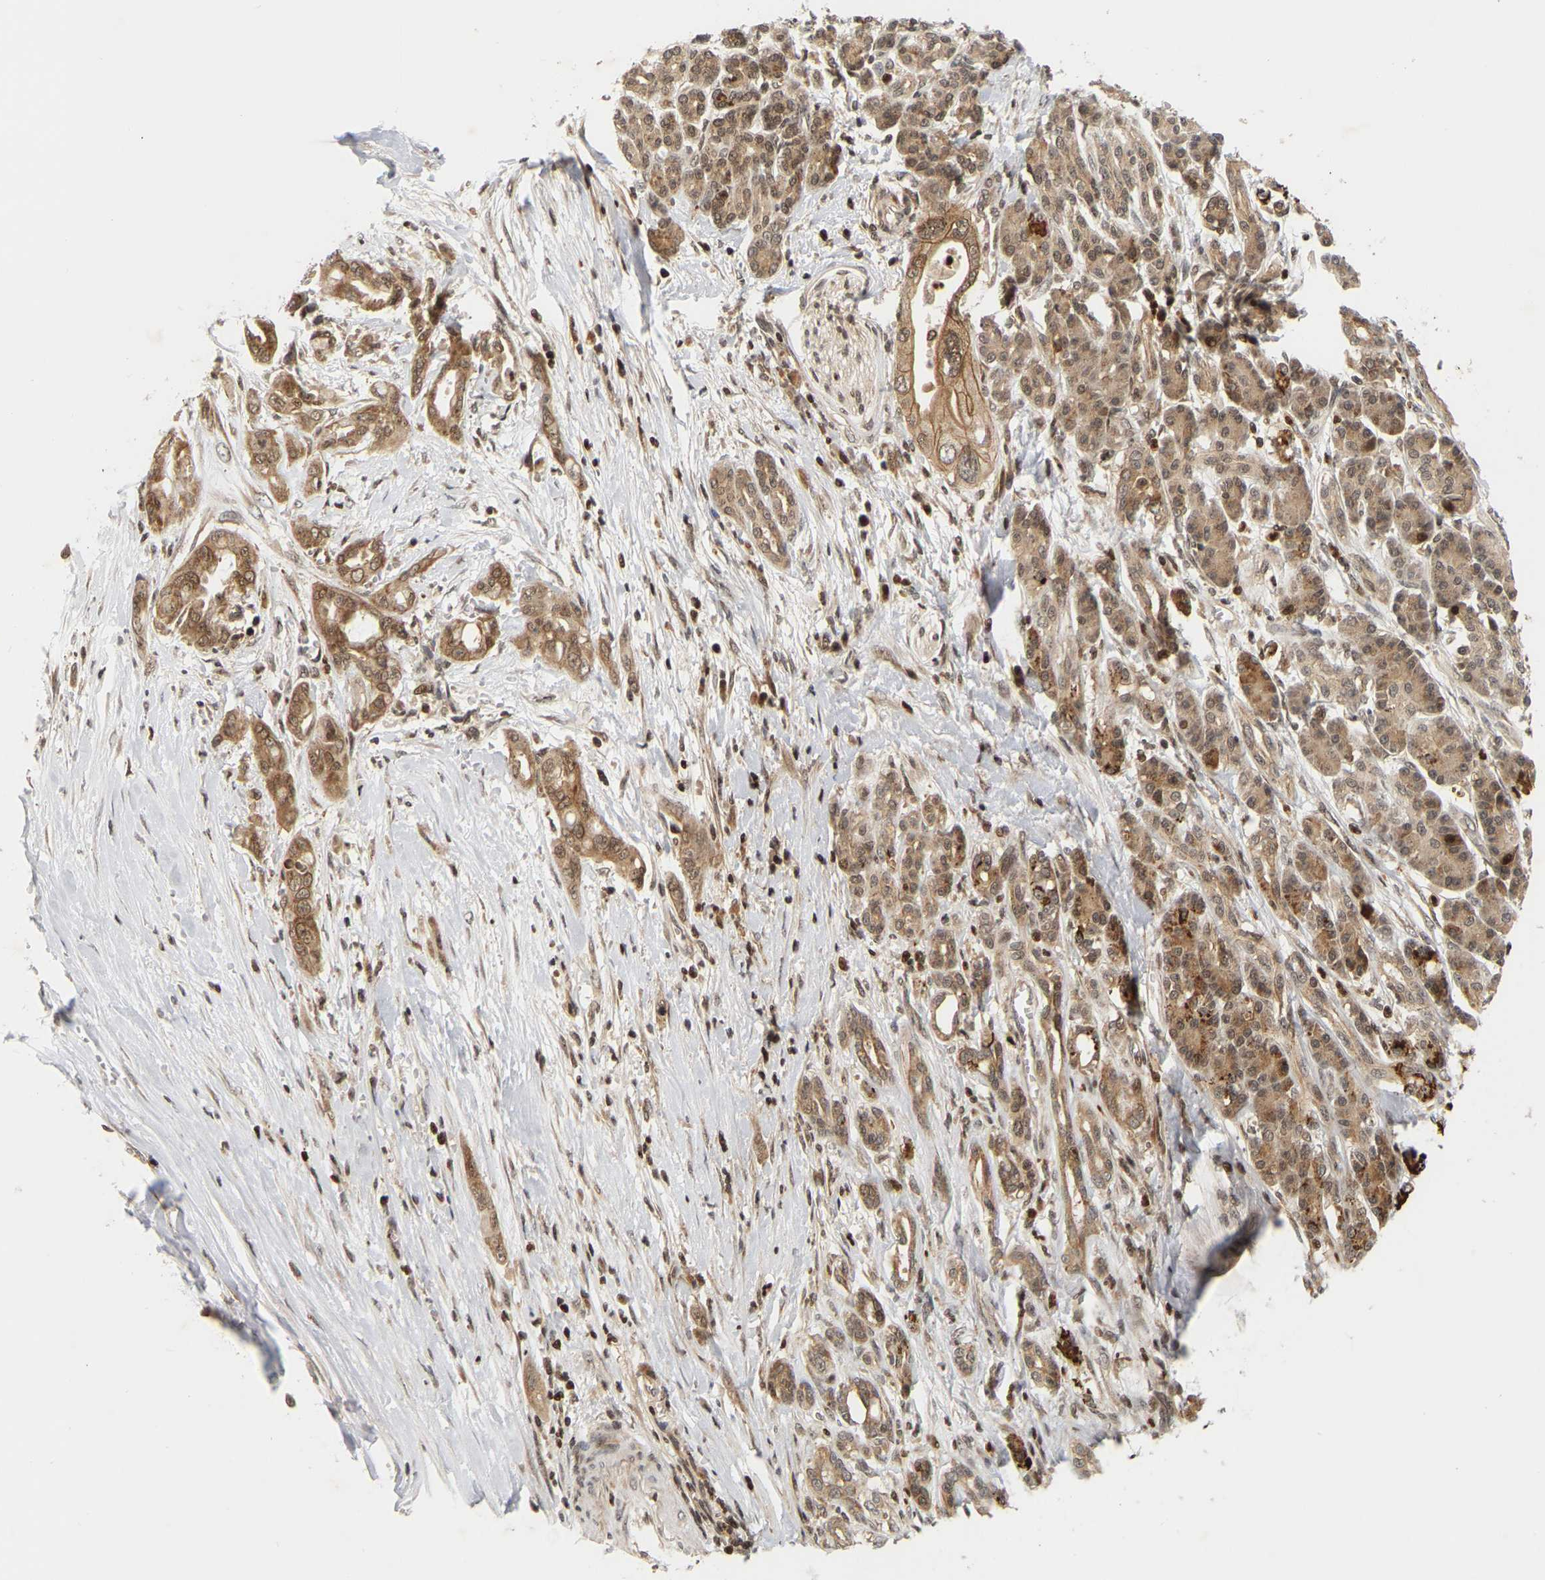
{"staining": {"intensity": "moderate", "quantity": "25%-75%", "location": "cytoplasmic/membranous"}, "tissue": "pancreatic cancer", "cell_type": "Tumor cells", "image_type": "cancer", "snomed": [{"axis": "morphology", "description": "Adenocarcinoma, NOS"}, {"axis": "topography", "description": "Pancreas"}], "caption": "Pancreatic cancer stained with a brown dye demonstrates moderate cytoplasmic/membranous positive expression in about 25%-75% of tumor cells.", "gene": "NFE2L2", "patient": {"sex": "male", "age": 59}}